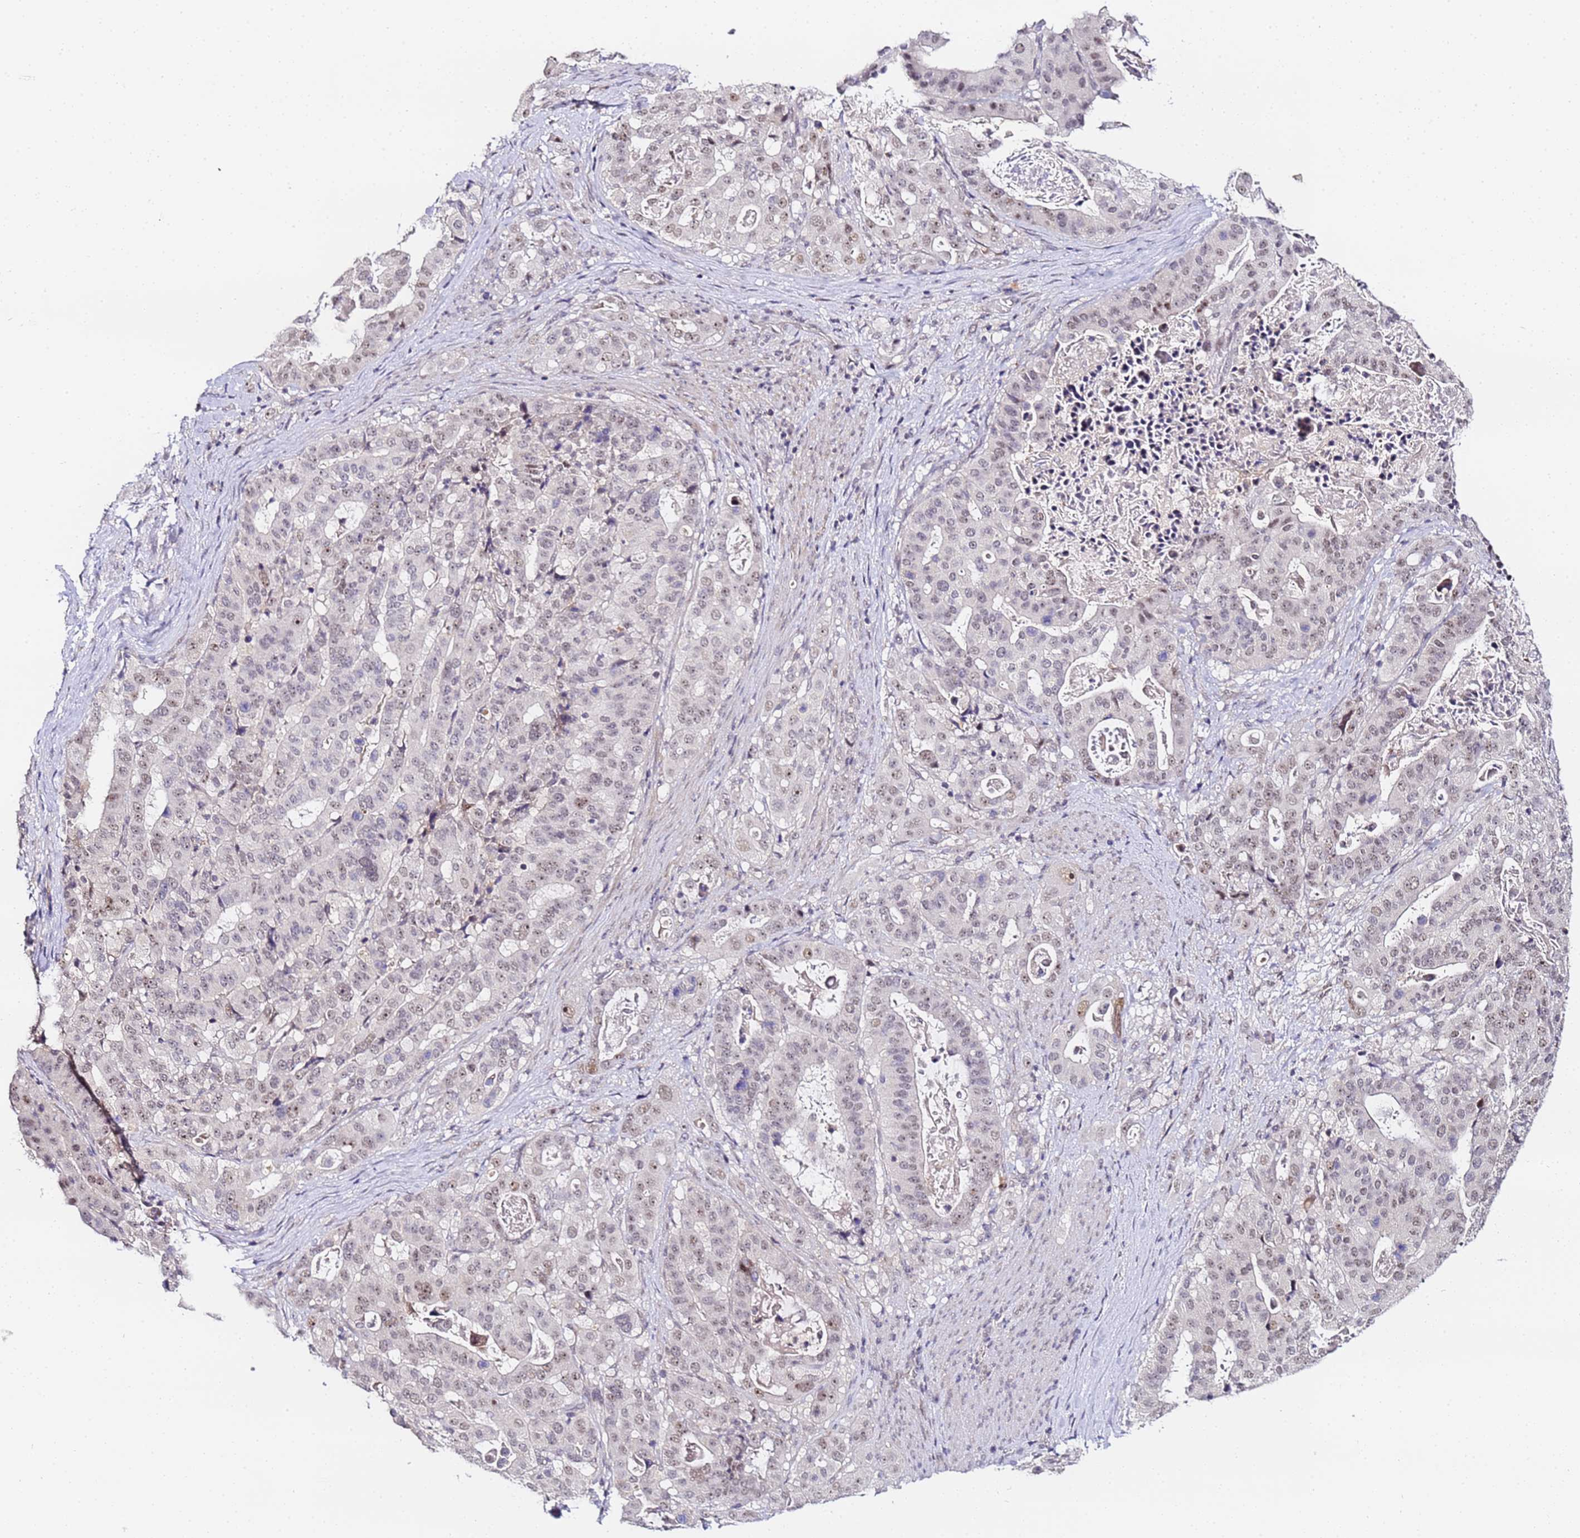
{"staining": {"intensity": "weak", "quantity": "25%-75%", "location": "nuclear"}, "tissue": "stomach cancer", "cell_type": "Tumor cells", "image_type": "cancer", "snomed": [{"axis": "morphology", "description": "Adenocarcinoma, NOS"}, {"axis": "topography", "description": "Stomach"}], "caption": "A brown stain labels weak nuclear expression of a protein in stomach cancer tumor cells.", "gene": "LSM3", "patient": {"sex": "male", "age": 48}}